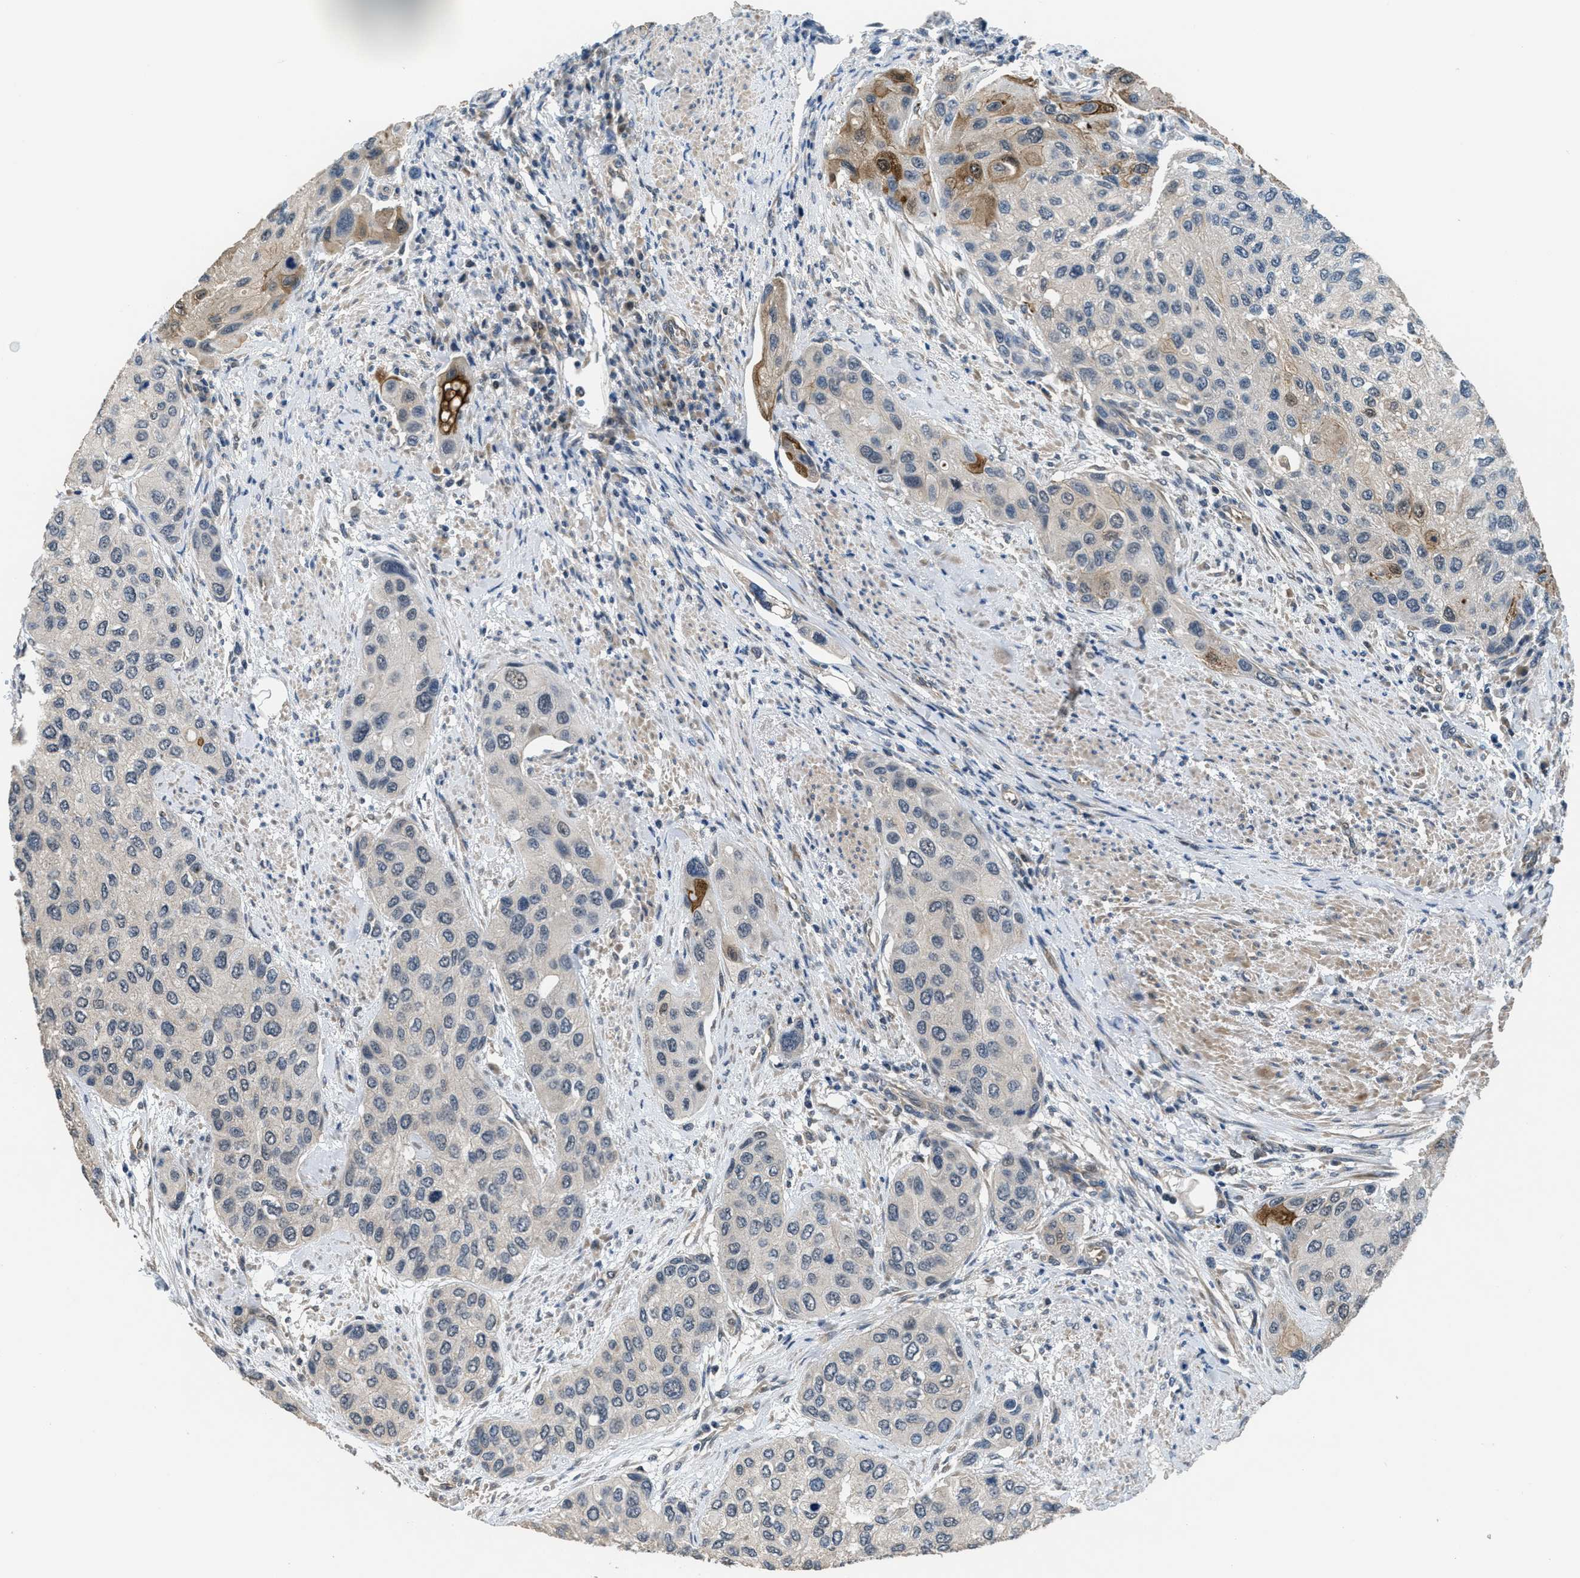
{"staining": {"intensity": "negative", "quantity": "none", "location": "none"}, "tissue": "urothelial cancer", "cell_type": "Tumor cells", "image_type": "cancer", "snomed": [{"axis": "morphology", "description": "Urothelial carcinoma, High grade"}, {"axis": "topography", "description": "Urinary bladder"}], "caption": "The immunohistochemistry (IHC) micrograph has no significant staining in tumor cells of urothelial carcinoma (high-grade) tissue.", "gene": "NAT1", "patient": {"sex": "female", "age": 56}}